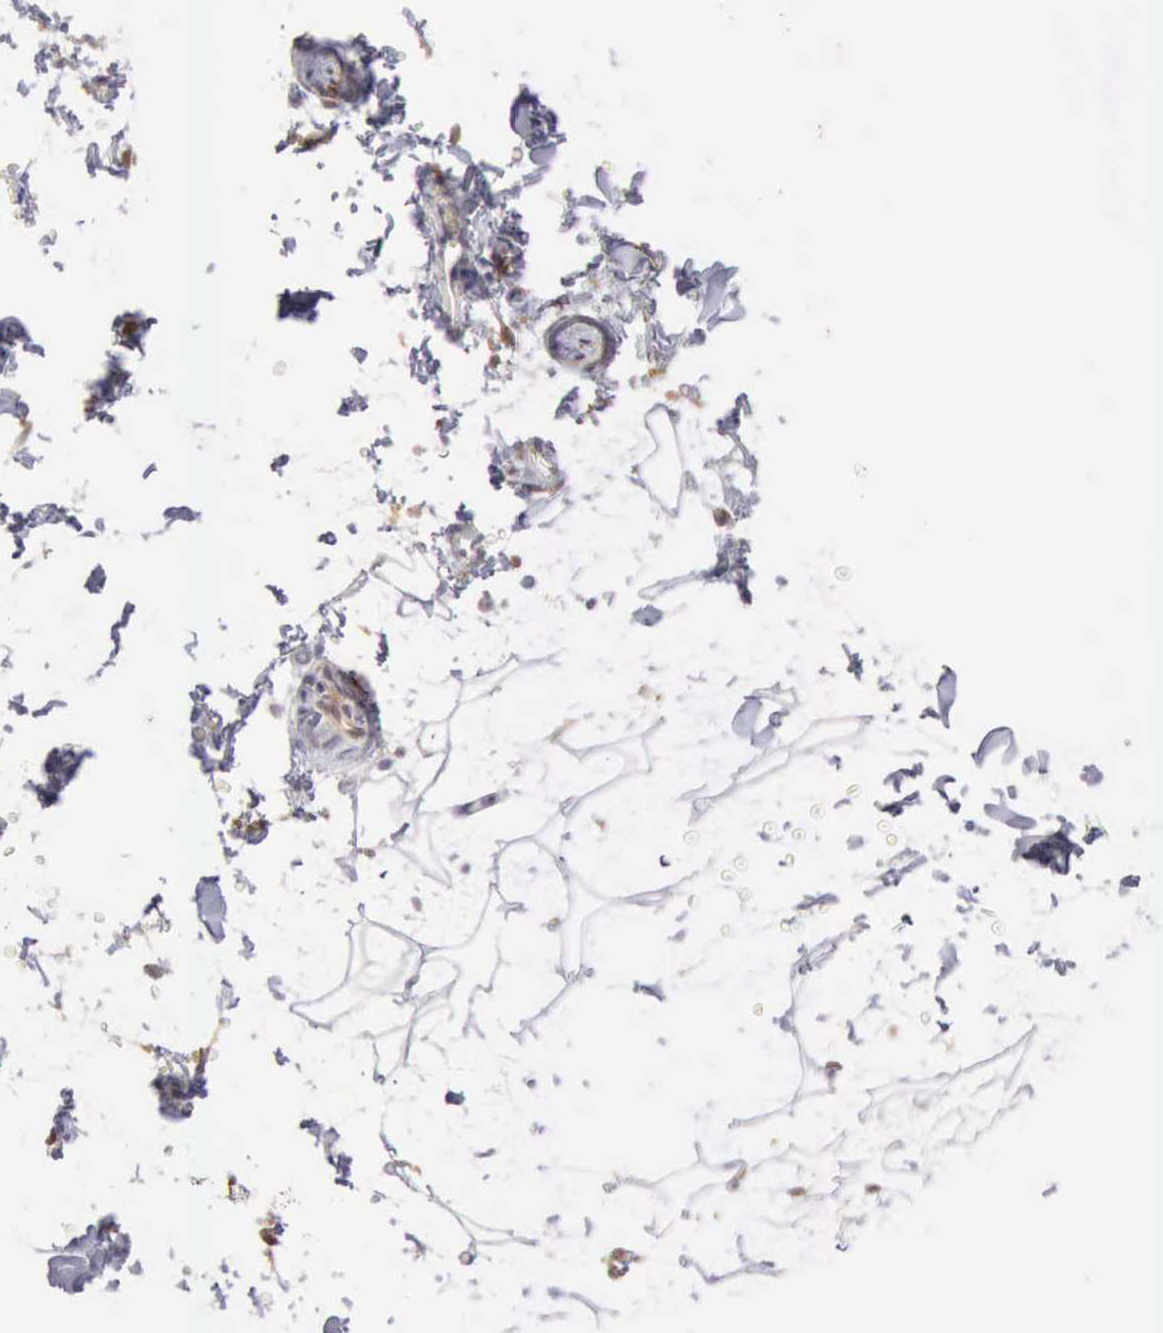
{"staining": {"intensity": "negative", "quantity": "none", "location": "none"}, "tissue": "adipose tissue", "cell_type": "Adipocytes", "image_type": "normal", "snomed": [{"axis": "morphology", "description": "Normal tissue, NOS"}, {"axis": "topography", "description": "Soft tissue"}], "caption": "An IHC photomicrograph of benign adipose tissue is shown. There is no staining in adipocytes of adipose tissue.", "gene": "TFRC", "patient": {"sex": "male", "age": 72}}